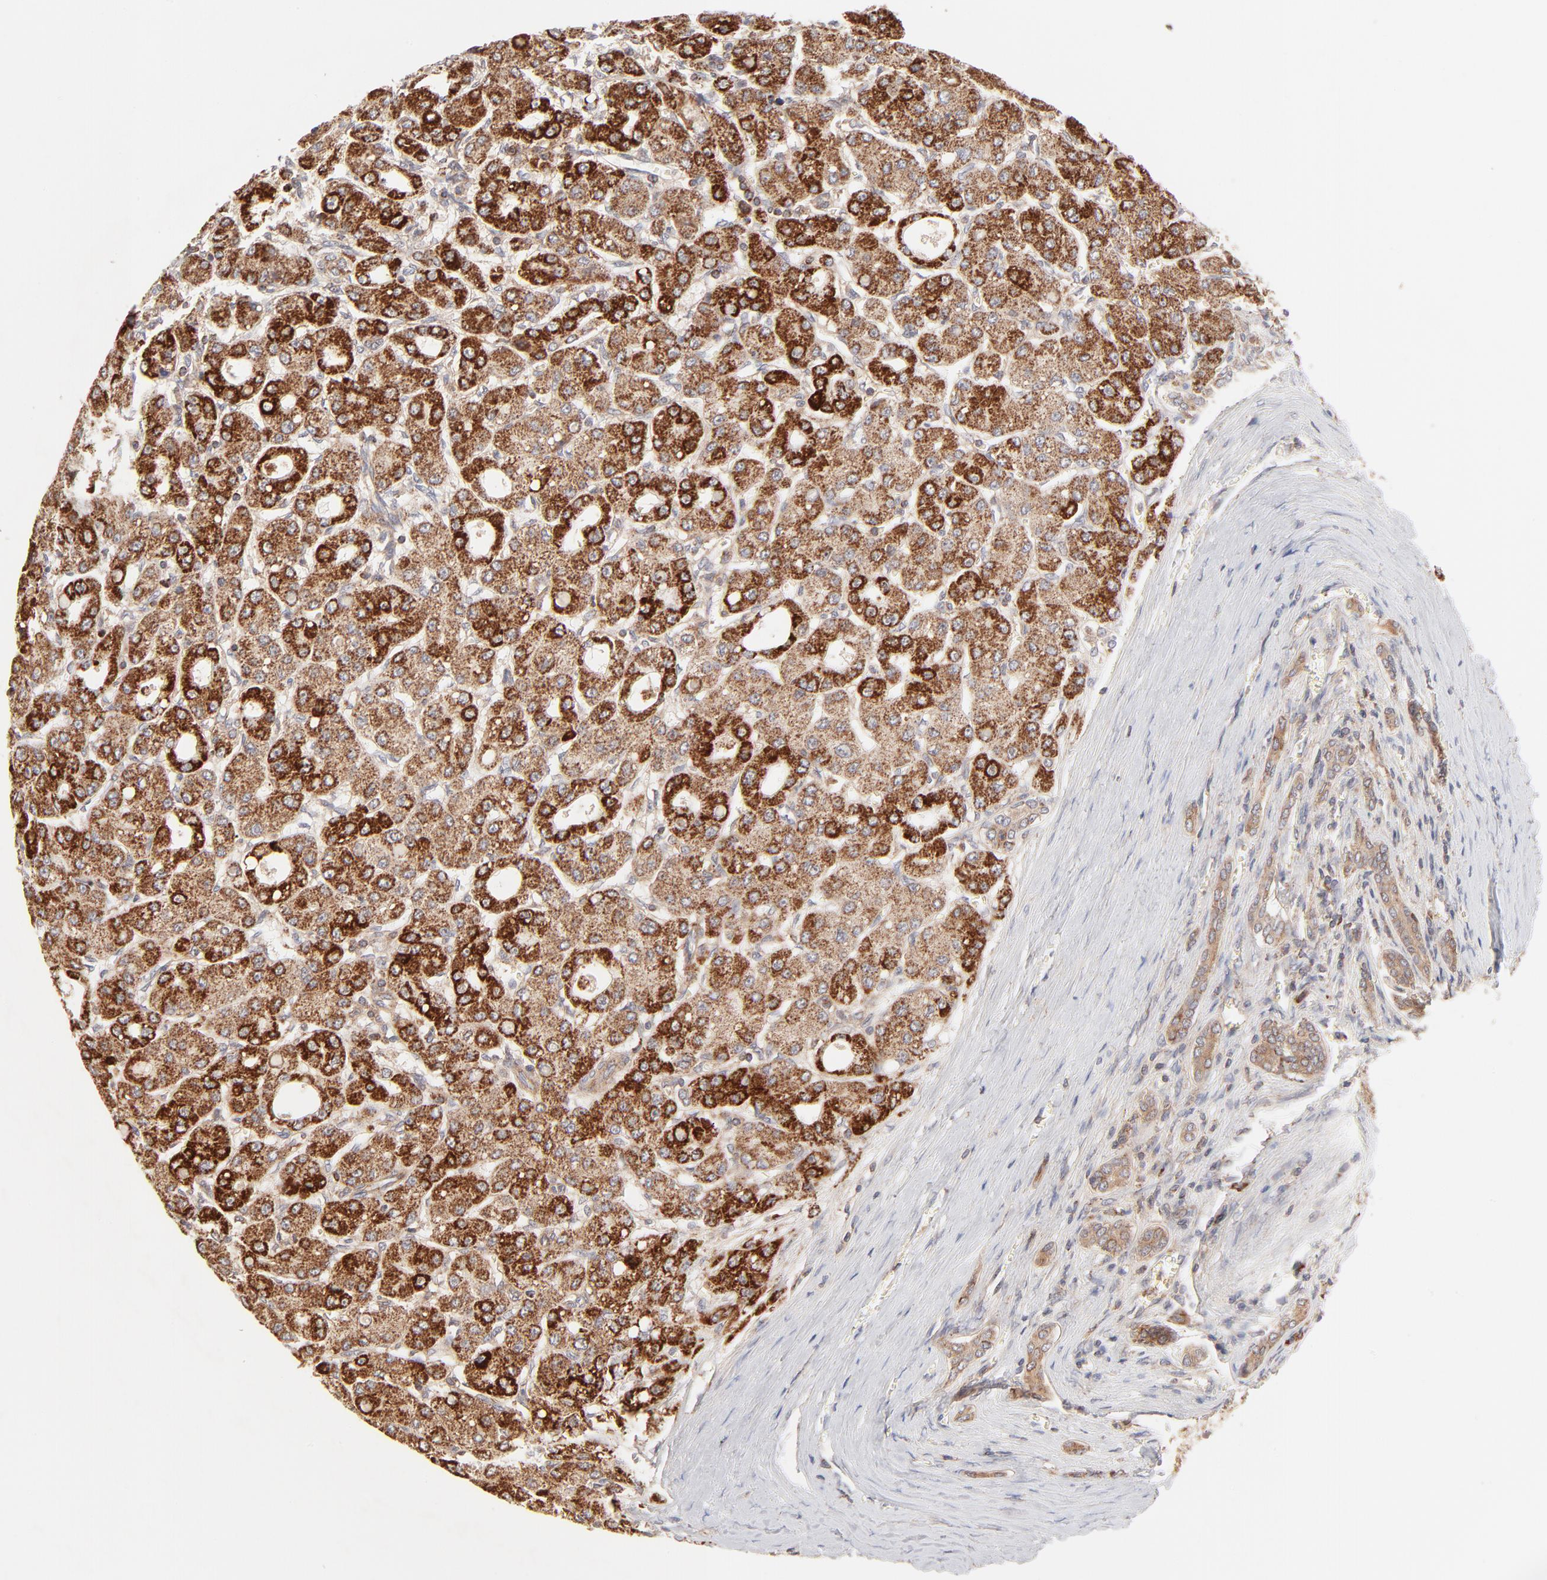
{"staining": {"intensity": "strong", "quantity": ">75%", "location": "cytoplasmic/membranous"}, "tissue": "liver cancer", "cell_type": "Tumor cells", "image_type": "cancer", "snomed": [{"axis": "morphology", "description": "Carcinoma, Hepatocellular, NOS"}, {"axis": "topography", "description": "Liver"}], "caption": "Immunohistochemistry (IHC) of liver hepatocellular carcinoma exhibits high levels of strong cytoplasmic/membranous staining in about >75% of tumor cells.", "gene": "CSPG4", "patient": {"sex": "male", "age": 69}}